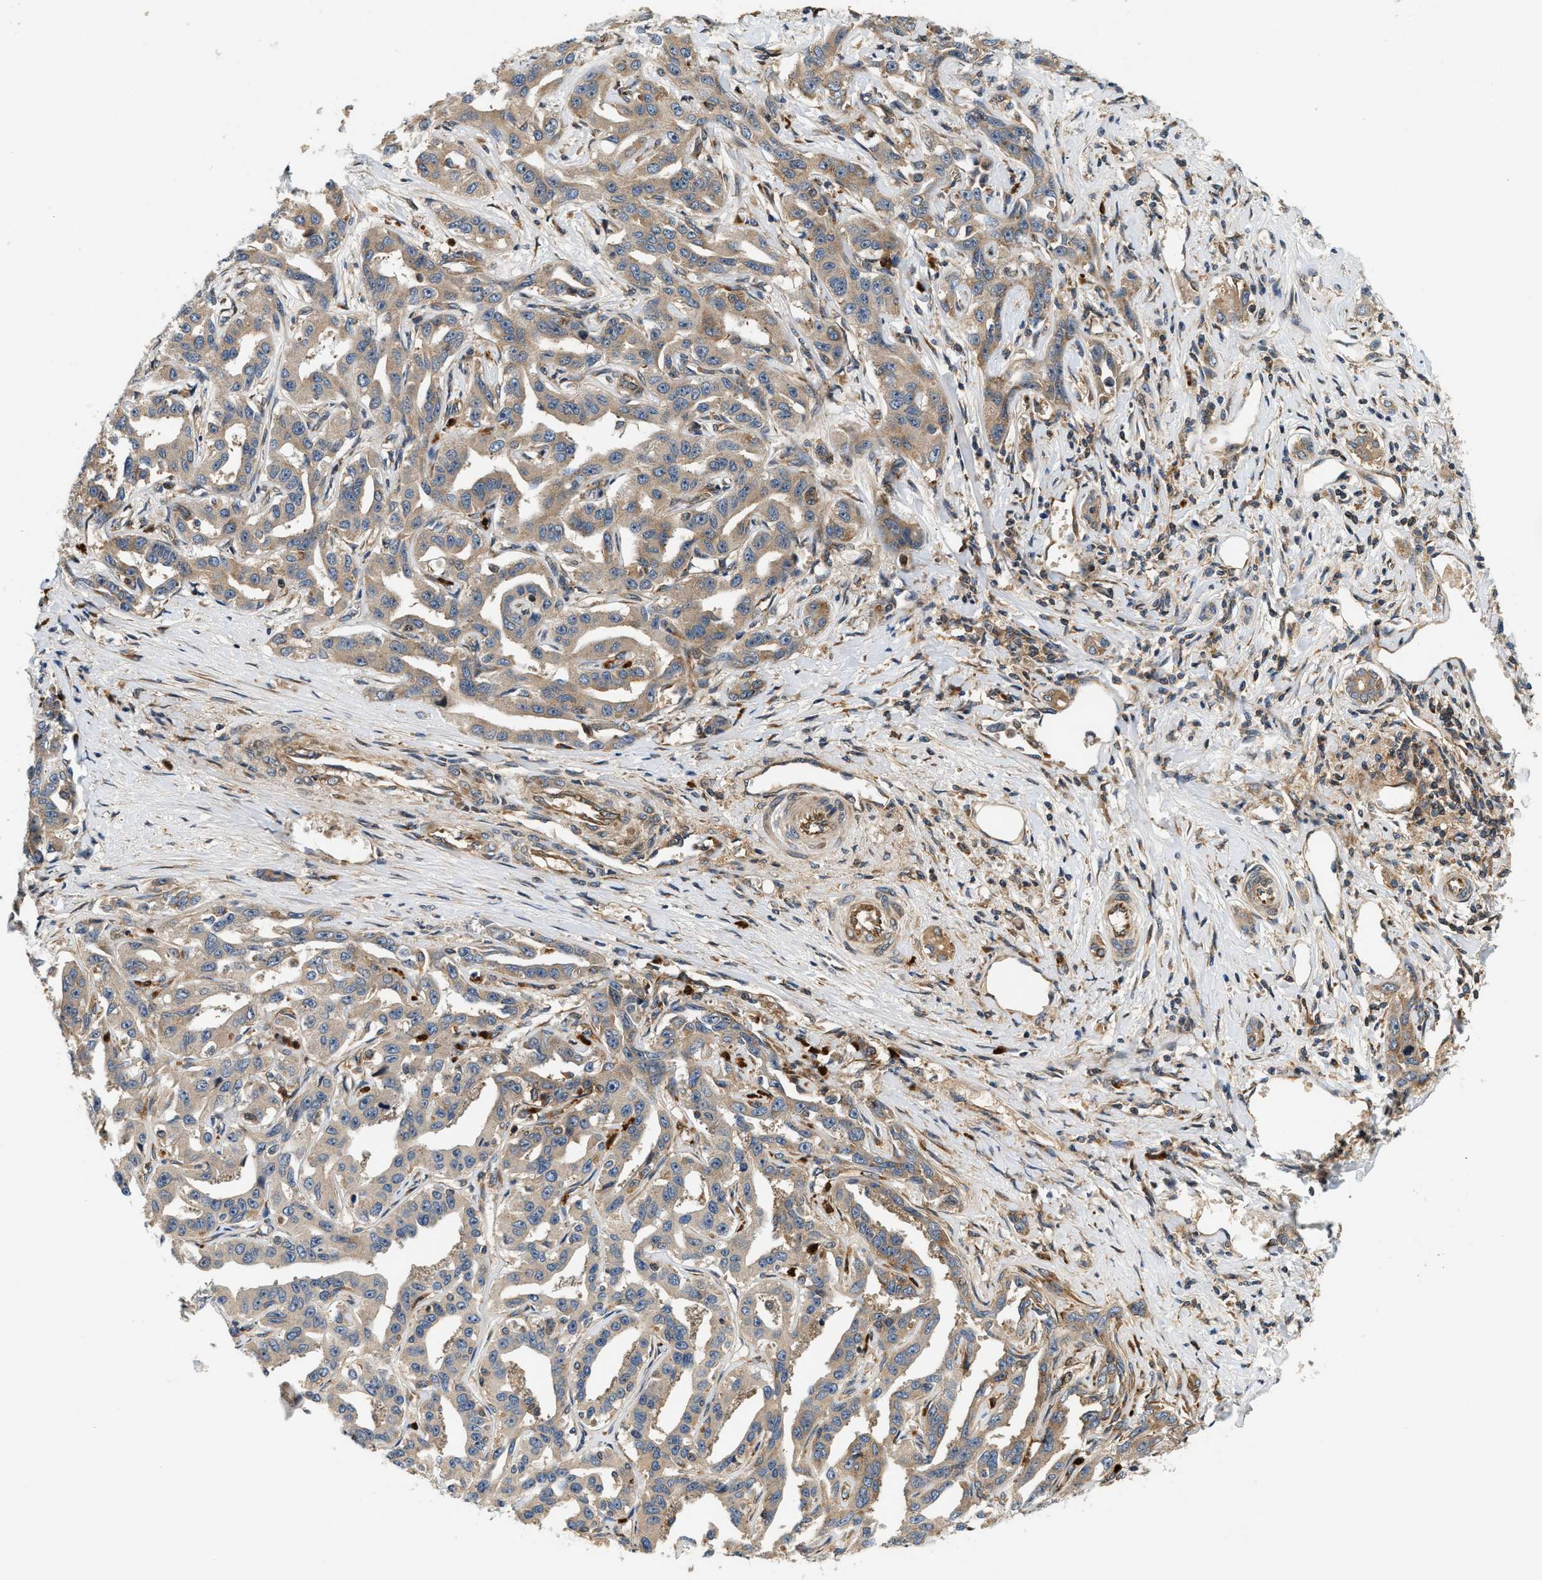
{"staining": {"intensity": "weak", "quantity": "25%-75%", "location": "cytoplasmic/membranous"}, "tissue": "liver cancer", "cell_type": "Tumor cells", "image_type": "cancer", "snomed": [{"axis": "morphology", "description": "Cholangiocarcinoma"}, {"axis": "topography", "description": "Liver"}], "caption": "DAB immunohistochemical staining of cholangiocarcinoma (liver) exhibits weak cytoplasmic/membranous protein staining in about 25%-75% of tumor cells.", "gene": "SAMD9", "patient": {"sex": "male", "age": 59}}